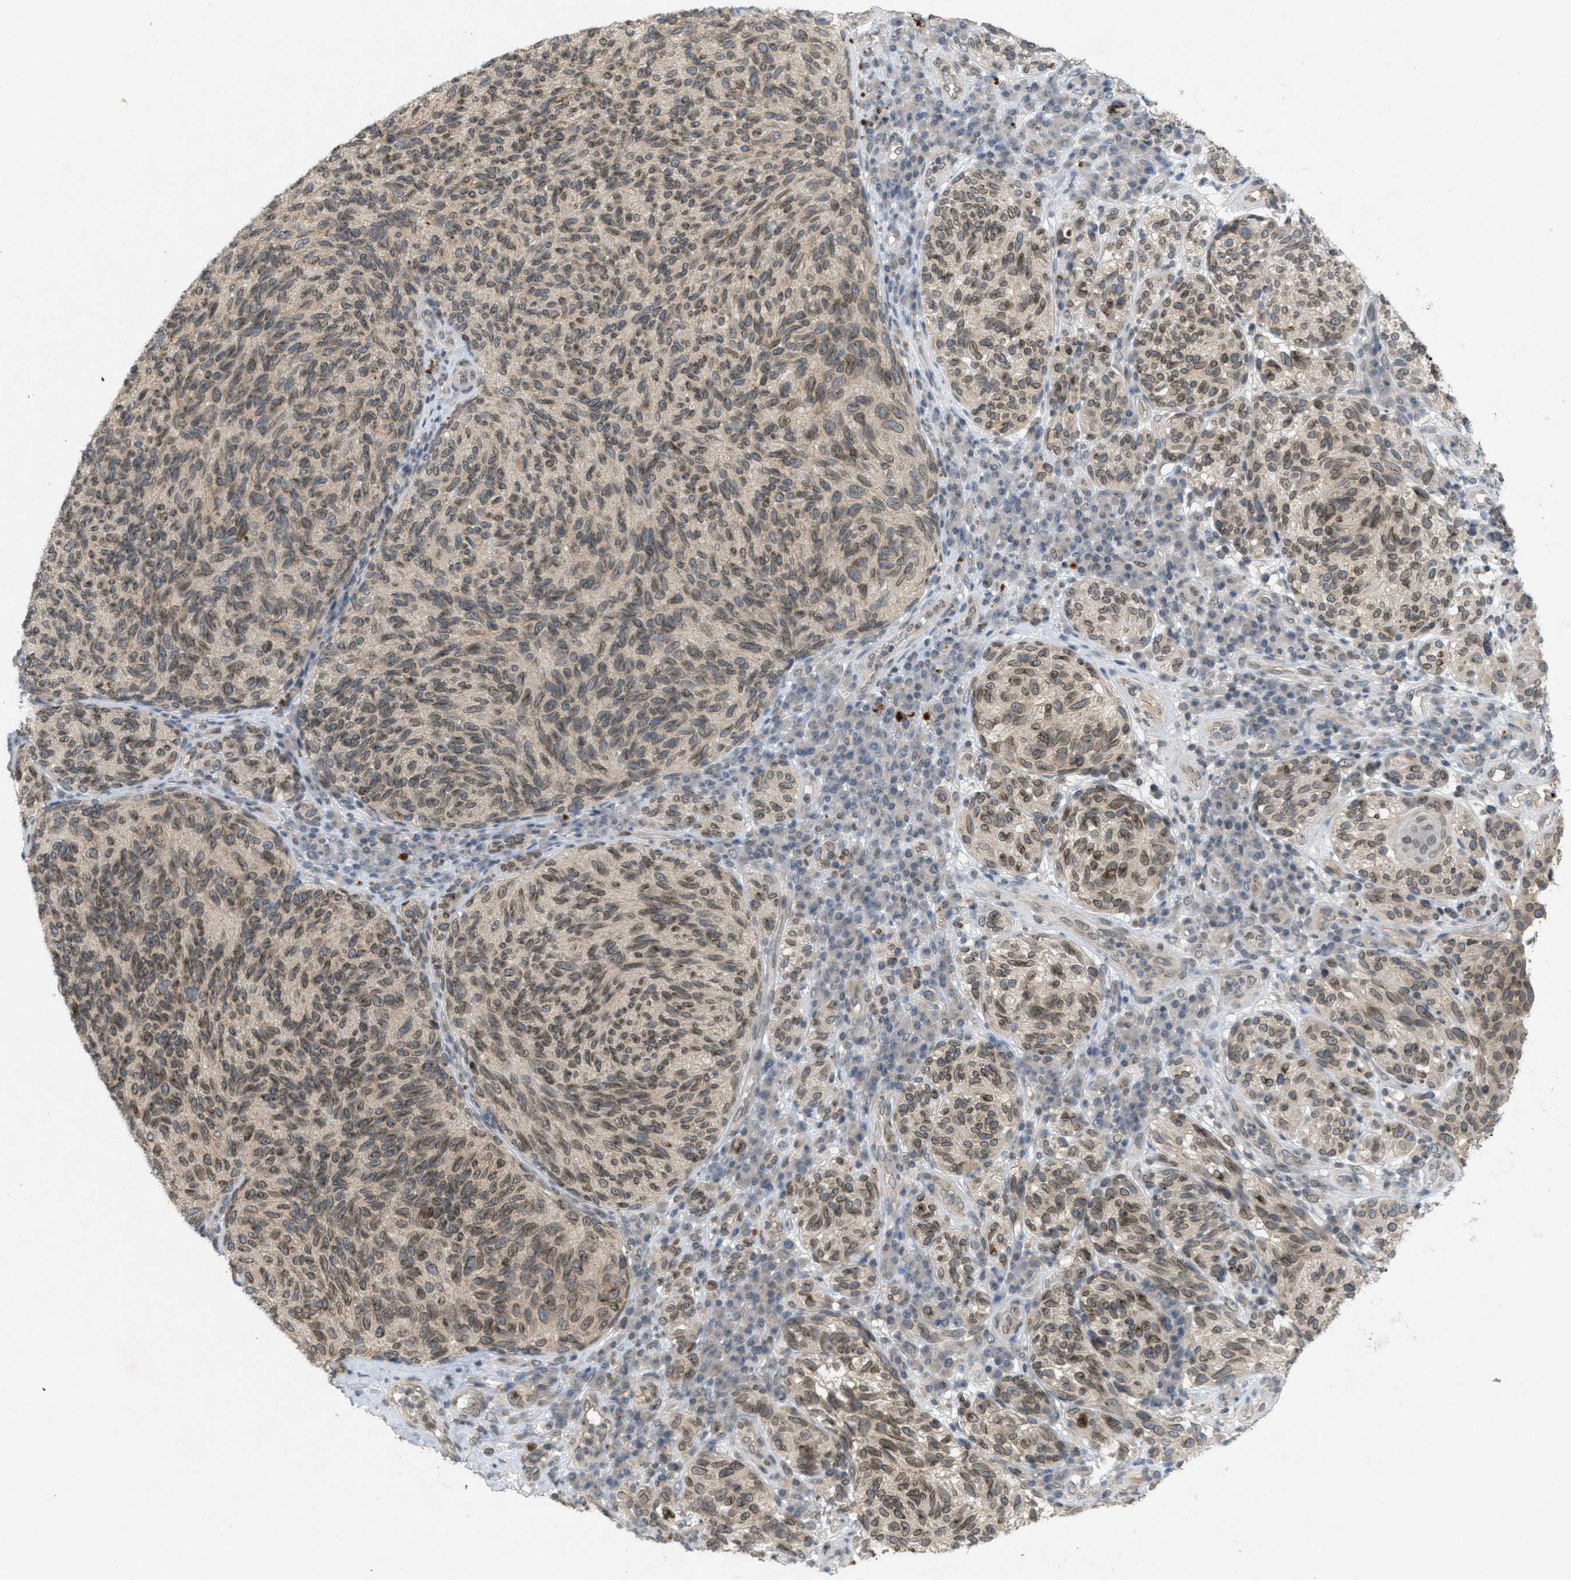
{"staining": {"intensity": "moderate", "quantity": ">75%", "location": "cytoplasmic/membranous,nuclear"}, "tissue": "melanoma", "cell_type": "Tumor cells", "image_type": "cancer", "snomed": [{"axis": "morphology", "description": "Malignant melanoma, NOS"}, {"axis": "topography", "description": "Skin"}], "caption": "A brown stain labels moderate cytoplasmic/membranous and nuclear staining of a protein in human melanoma tumor cells. (Brightfield microscopy of DAB IHC at high magnification).", "gene": "ABHD6", "patient": {"sex": "female", "age": 73}}